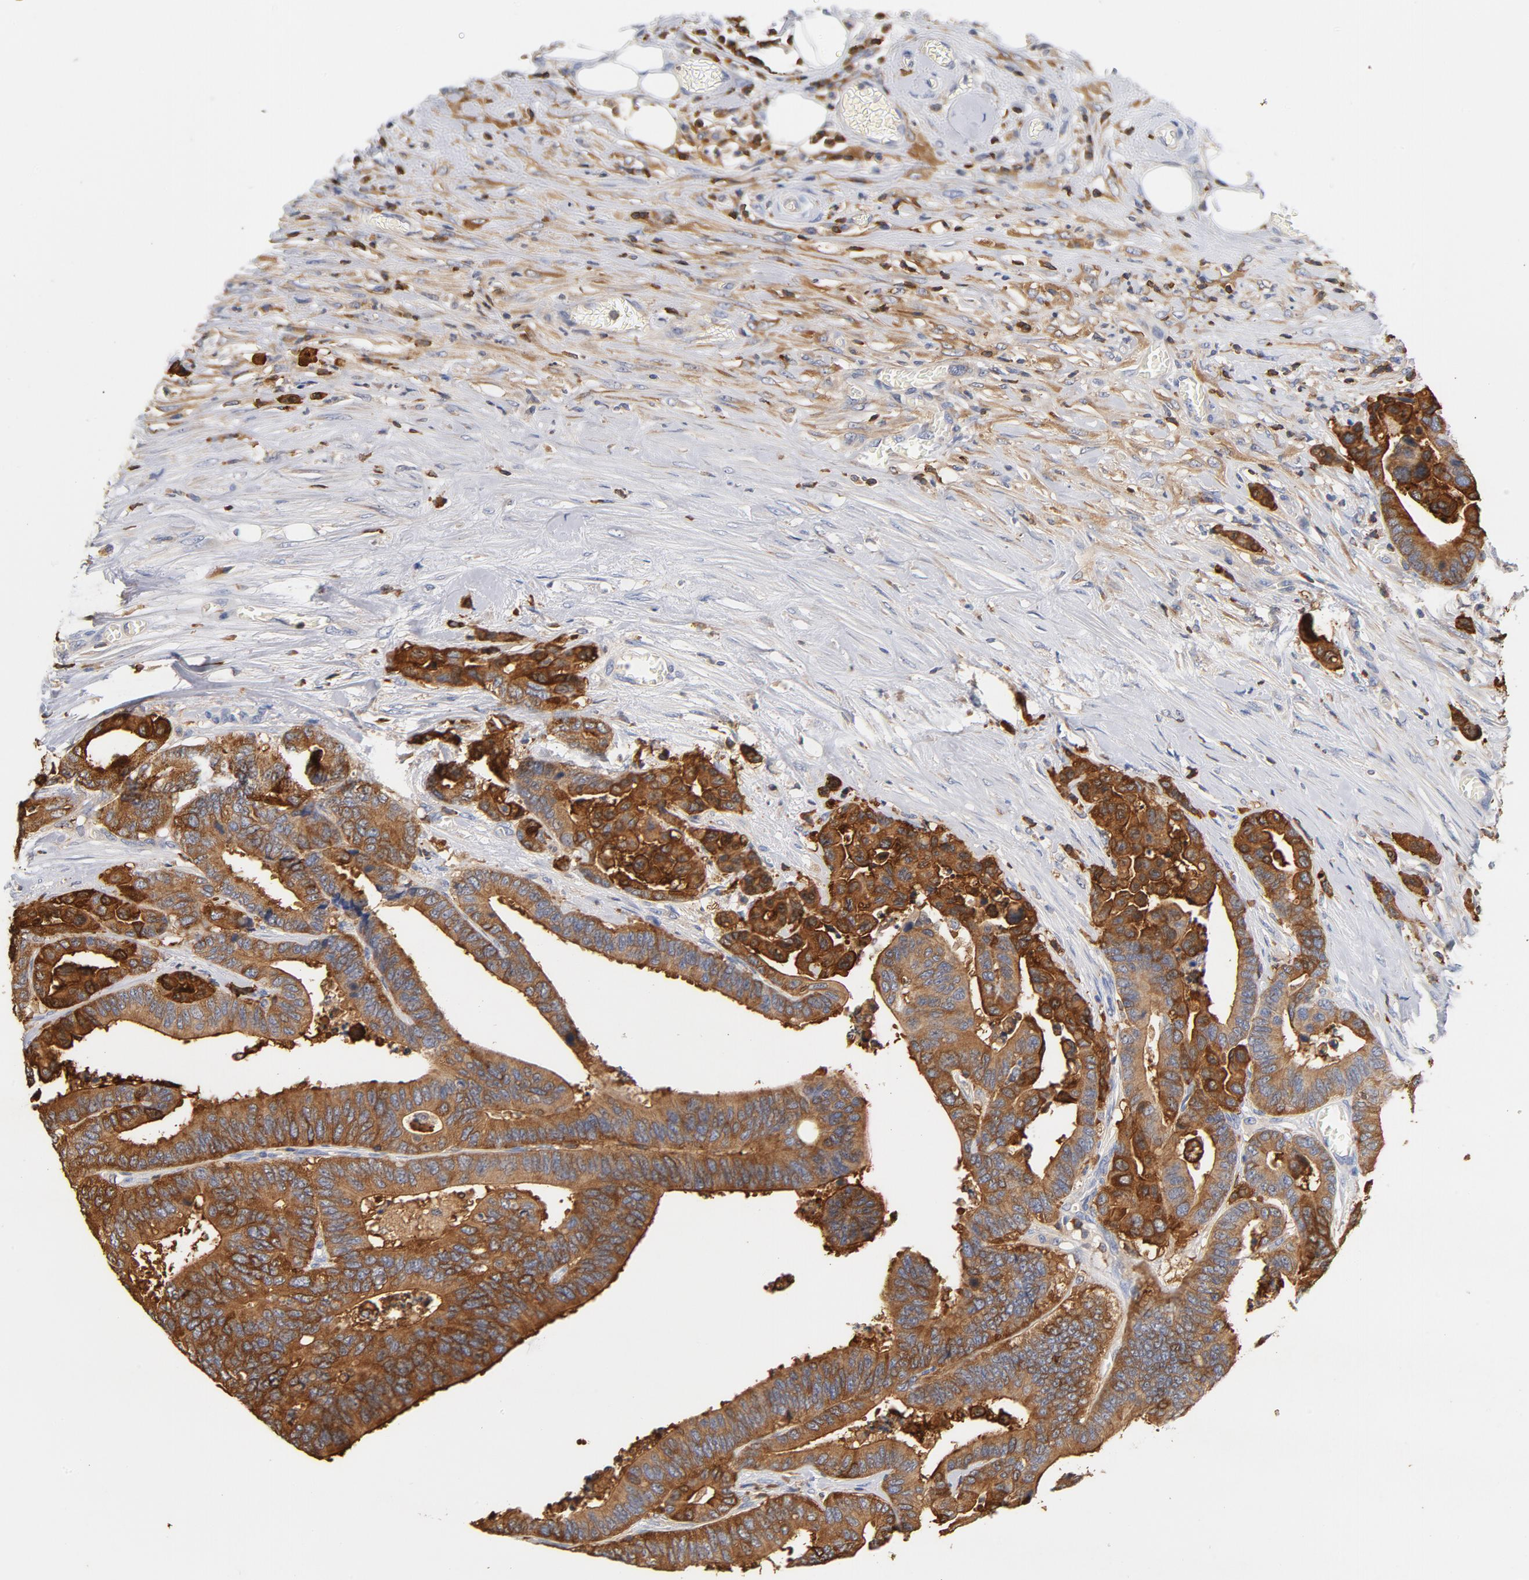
{"staining": {"intensity": "strong", "quantity": ">75%", "location": "cytoplasmic/membranous"}, "tissue": "colorectal cancer", "cell_type": "Tumor cells", "image_type": "cancer", "snomed": [{"axis": "morphology", "description": "Adenocarcinoma, NOS"}, {"axis": "topography", "description": "Colon"}], "caption": "Immunohistochemistry (IHC) of colorectal cancer (adenocarcinoma) shows high levels of strong cytoplasmic/membranous expression in approximately >75% of tumor cells.", "gene": "EZR", "patient": {"sex": "male", "age": 82}}